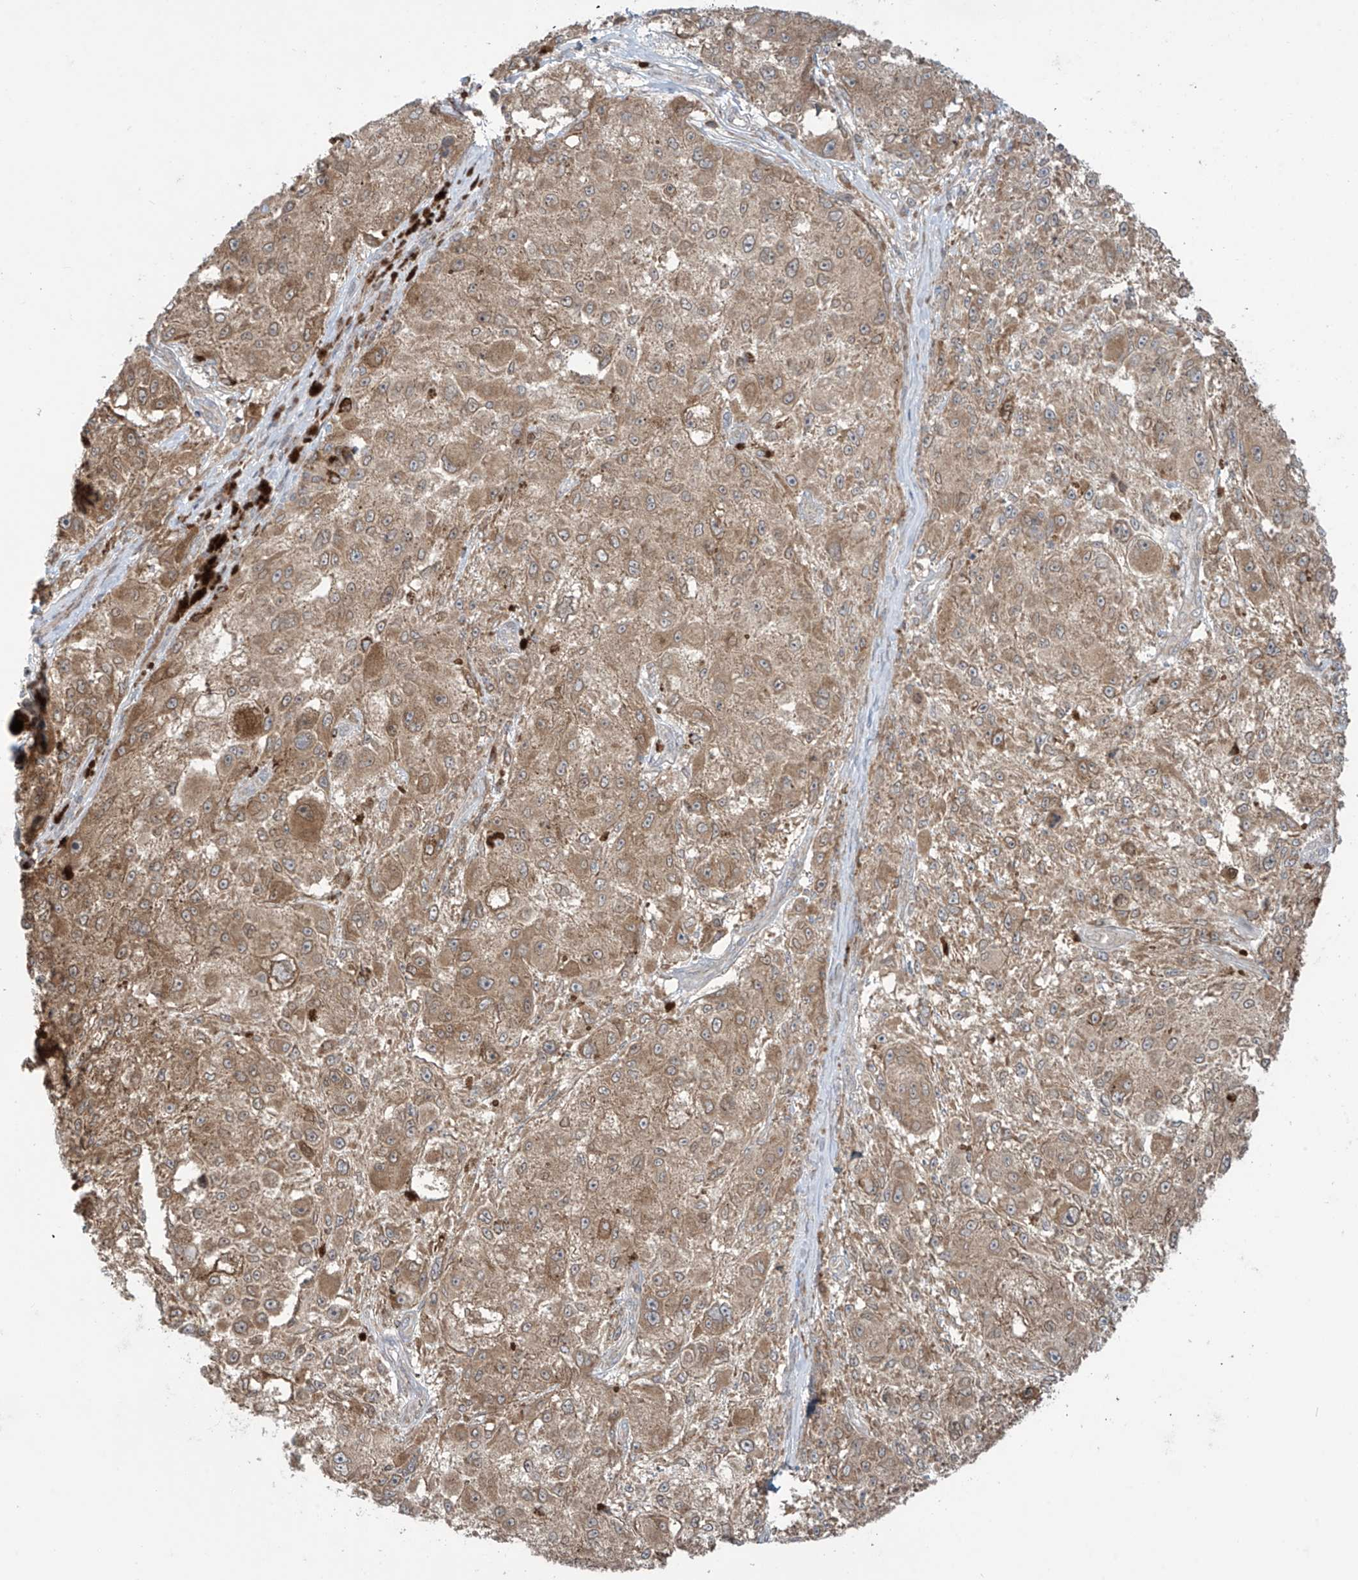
{"staining": {"intensity": "moderate", "quantity": ">75%", "location": "cytoplasmic/membranous"}, "tissue": "melanoma", "cell_type": "Tumor cells", "image_type": "cancer", "snomed": [{"axis": "morphology", "description": "Necrosis, NOS"}, {"axis": "morphology", "description": "Malignant melanoma, NOS"}, {"axis": "topography", "description": "Skin"}], "caption": "Moderate cytoplasmic/membranous staining is identified in approximately >75% of tumor cells in melanoma. (IHC, brightfield microscopy, high magnification).", "gene": "PPAT", "patient": {"sex": "female", "age": 87}}